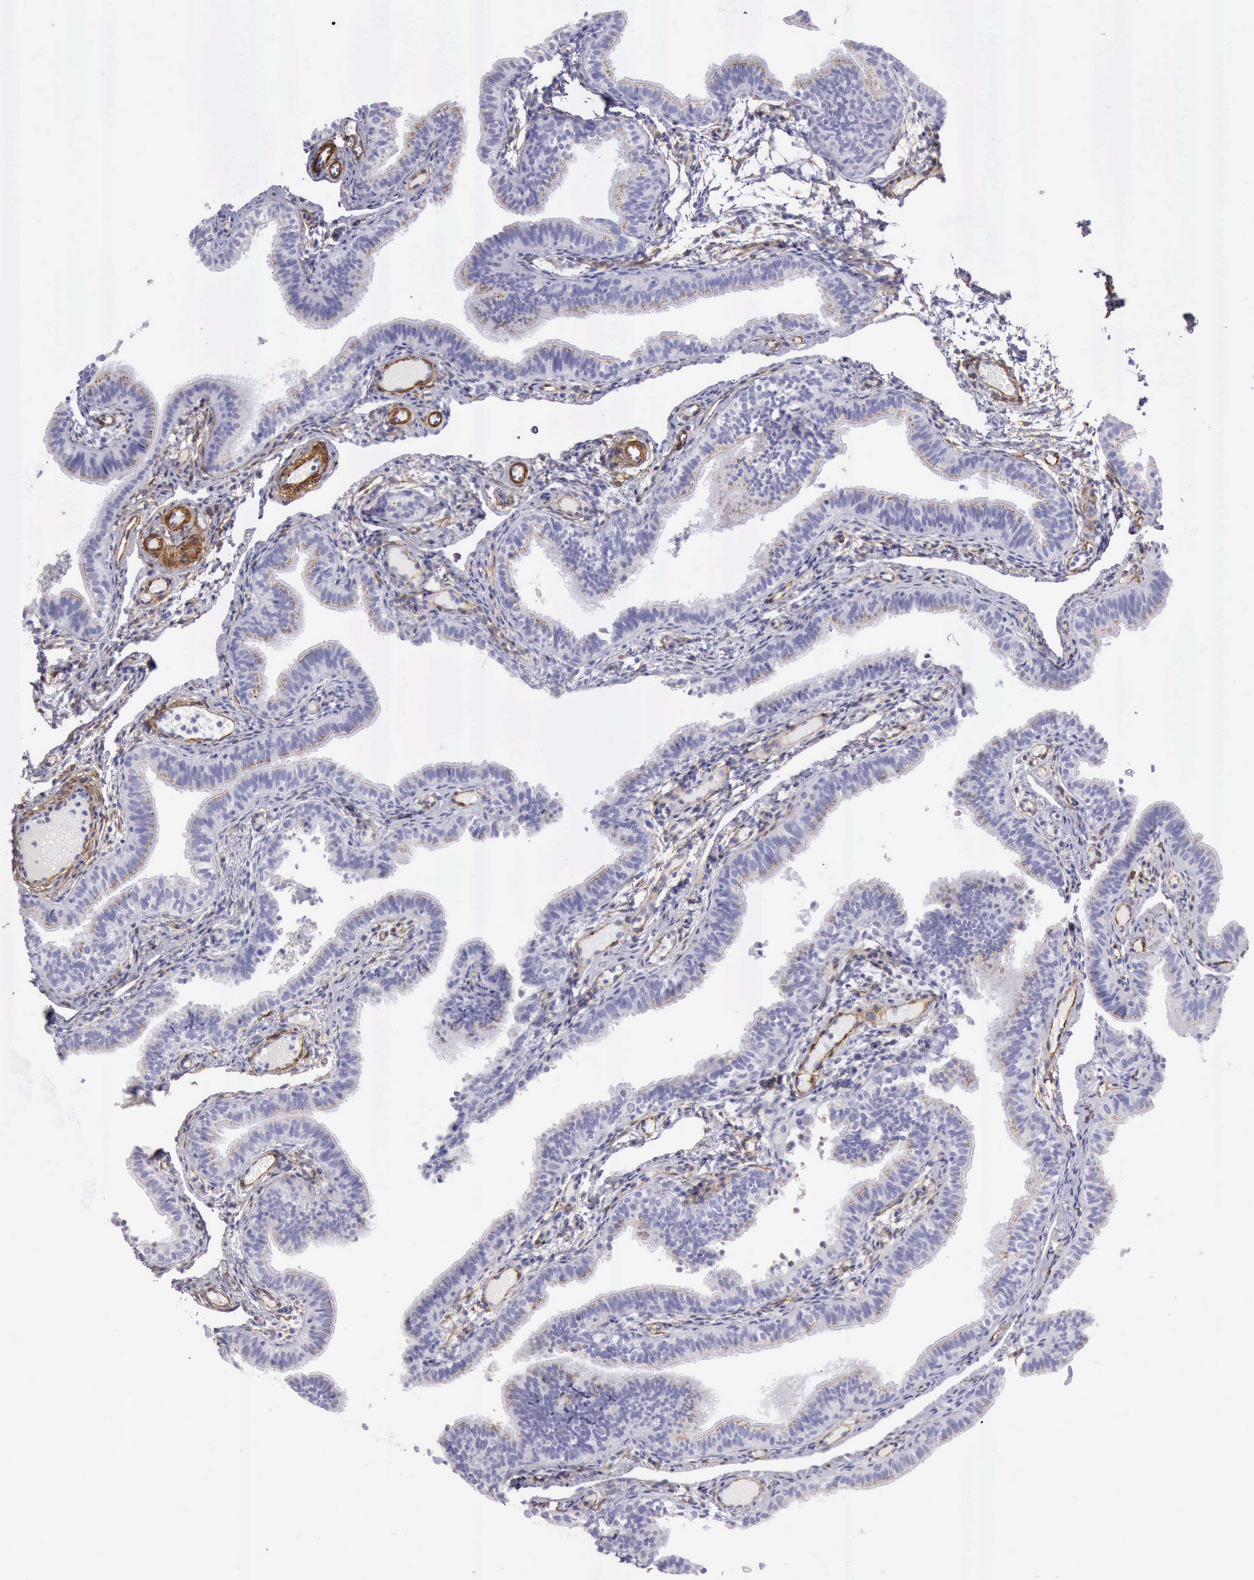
{"staining": {"intensity": "moderate", "quantity": "<25%", "location": "cytoplasmic/membranous"}, "tissue": "fallopian tube", "cell_type": "Glandular cells", "image_type": "normal", "snomed": [{"axis": "morphology", "description": "Normal tissue, NOS"}, {"axis": "morphology", "description": "Dermoid, NOS"}, {"axis": "topography", "description": "Fallopian tube"}], "caption": "This is a histology image of immunohistochemistry (IHC) staining of unremarkable fallopian tube, which shows moderate positivity in the cytoplasmic/membranous of glandular cells.", "gene": "AOC3", "patient": {"sex": "female", "age": 33}}